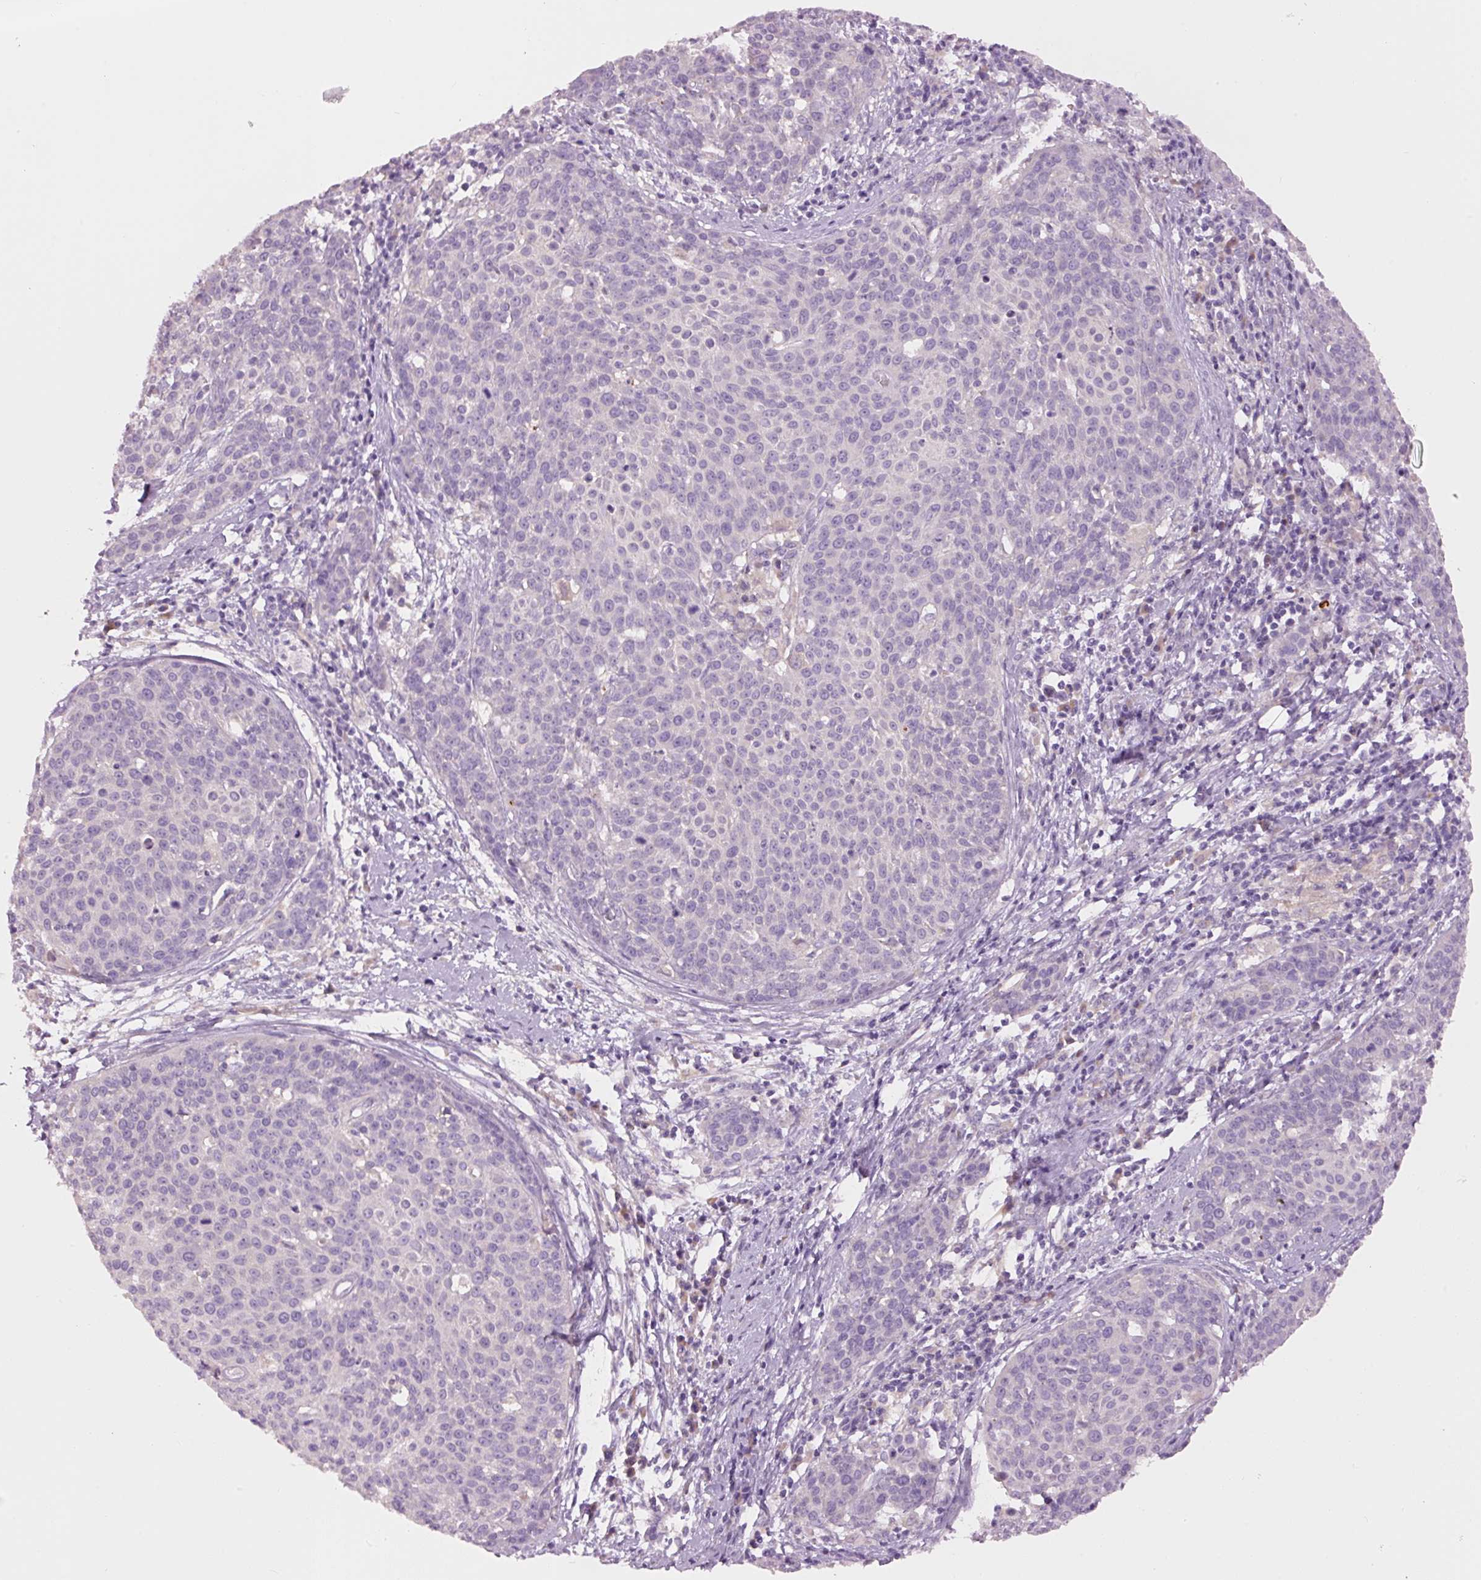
{"staining": {"intensity": "negative", "quantity": "none", "location": "none"}, "tissue": "cervical cancer", "cell_type": "Tumor cells", "image_type": "cancer", "snomed": [{"axis": "morphology", "description": "Squamous cell carcinoma, NOS"}, {"axis": "topography", "description": "Cervix"}], "caption": "DAB immunohistochemical staining of cervical cancer (squamous cell carcinoma) reveals no significant positivity in tumor cells.", "gene": "PDXDC1", "patient": {"sex": "female", "age": 38}}